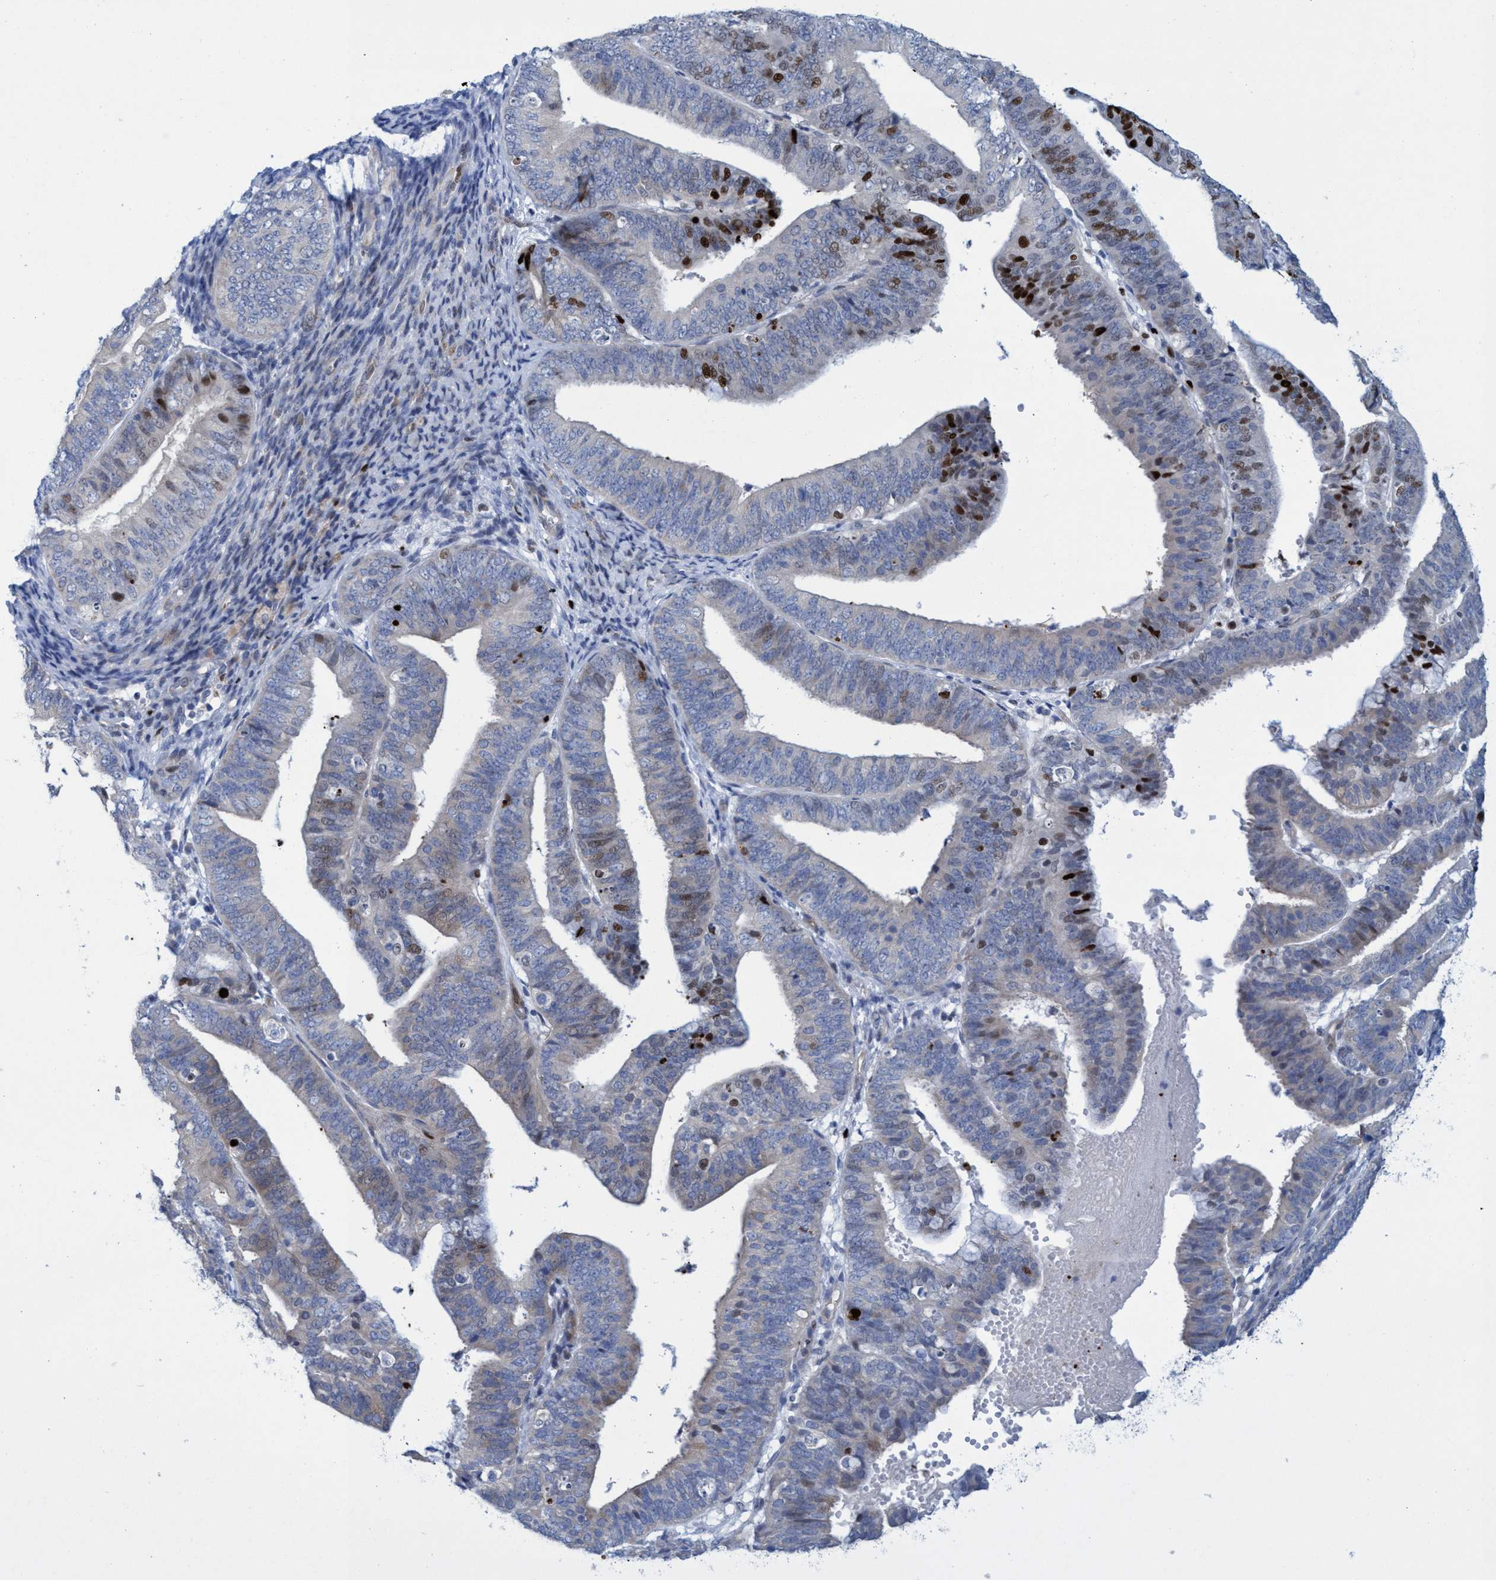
{"staining": {"intensity": "strong", "quantity": "<25%", "location": "nuclear"}, "tissue": "endometrial cancer", "cell_type": "Tumor cells", "image_type": "cancer", "snomed": [{"axis": "morphology", "description": "Adenocarcinoma, NOS"}, {"axis": "topography", "description": "Endometrium"}], "caption": "High-power microscopy captured an immunohistochemistry micrograph of endometrial cancer (adenocarcinoma), revealing strong nuclear positivity in approximately <25% of tumor cells.", "gene": "R3HCC1", "patient": {"sex": "female", "age": 63}}